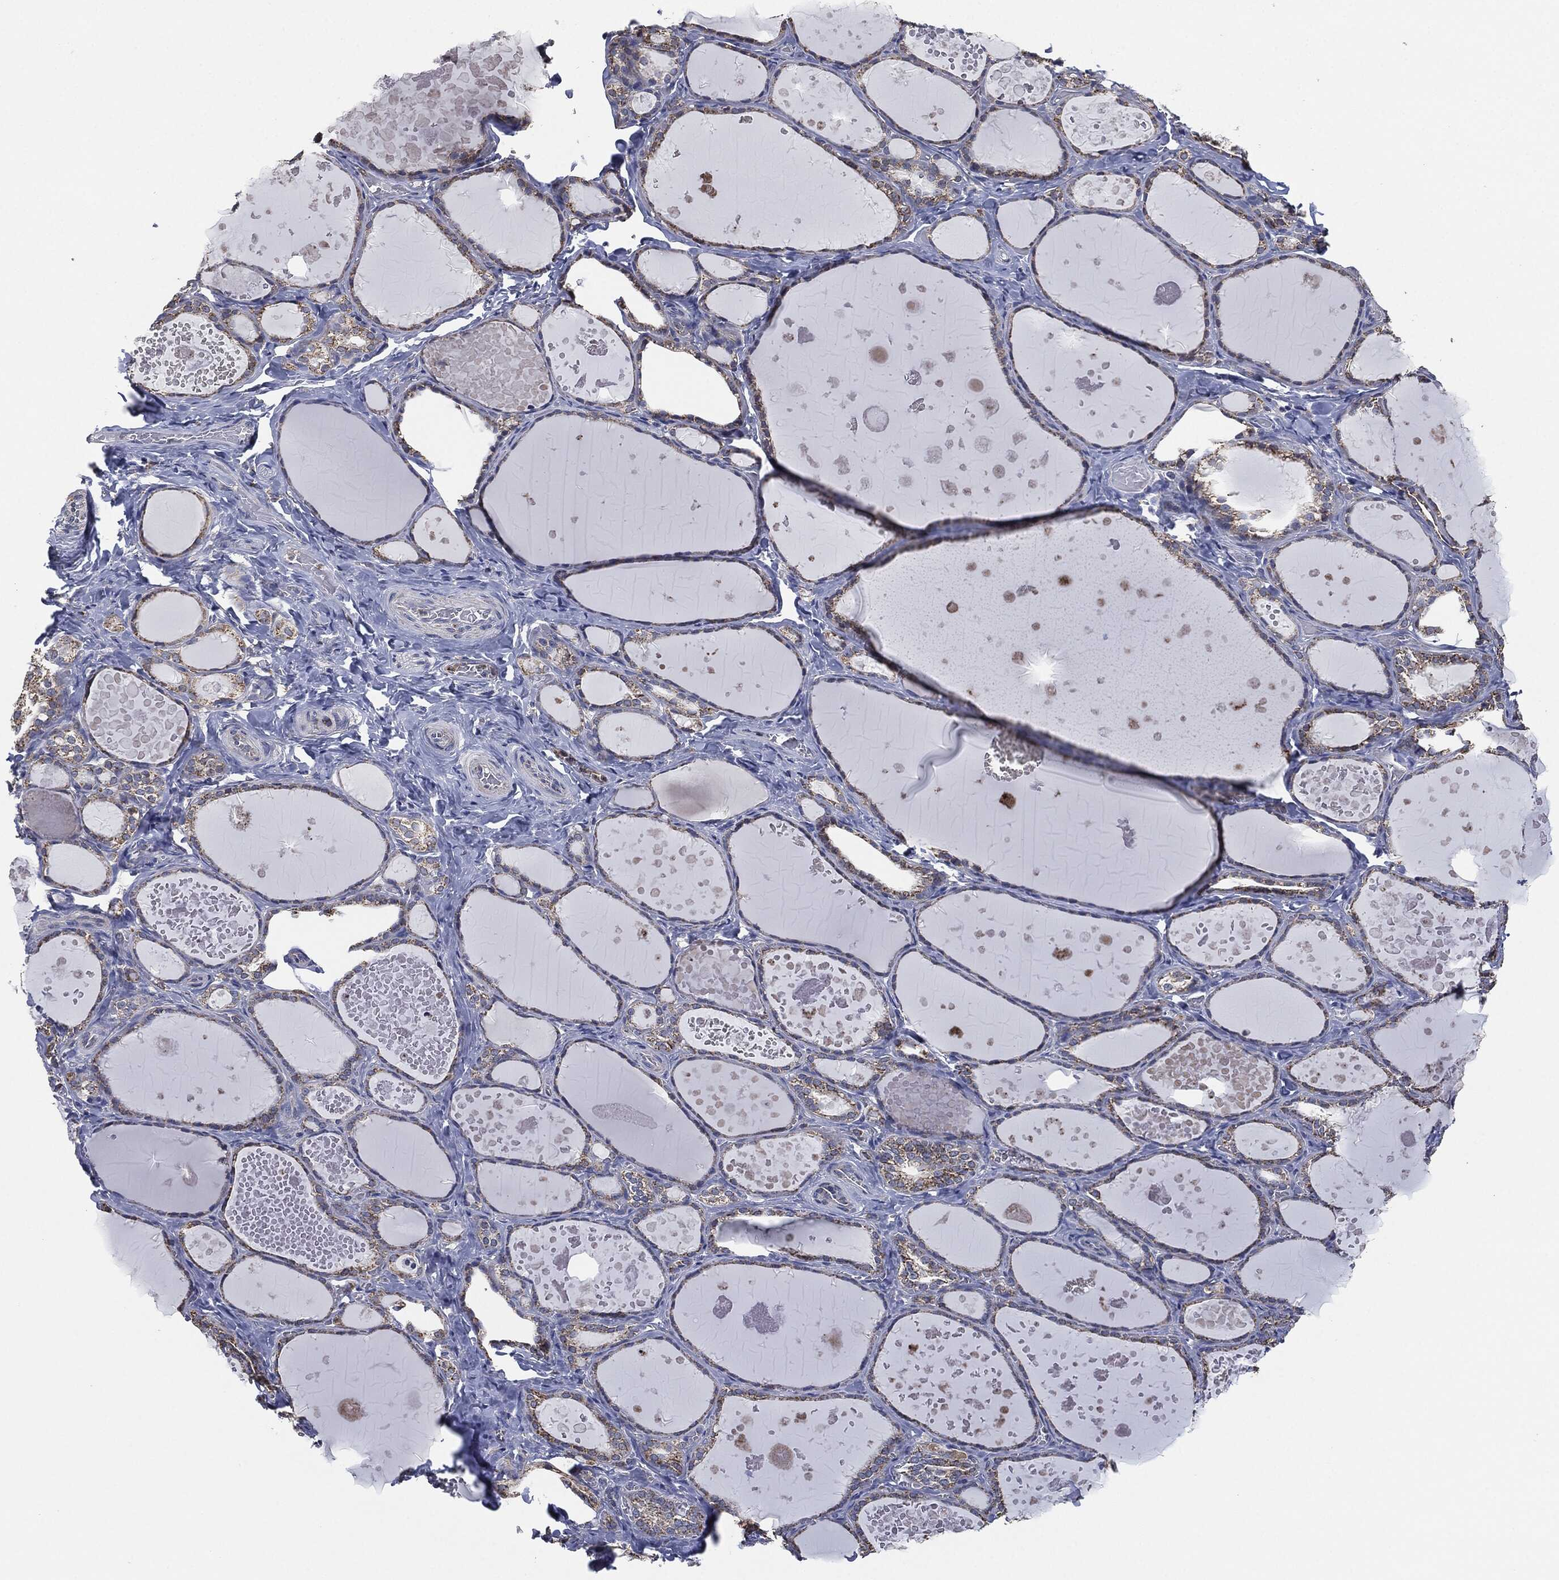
{"staining": {"intensity": "weak", "quantity": "<25%", "location": "cytoplasmic/membranous"}, "tissue": "thyroid gland", "cell_type": "Glandular cells", "image_type": "normal", "snomed": [{"axis": "morphology", "description": "Normal tissue, NOS"}, {"axis": "topography", "description": "Thyroid gland"}], "caption": "IHC photomicrograph of unremarkable thyroid gland: human thyroid gland stained with DAB (3,3'-diaminobenzidine) demonstrates no significant protein positivity in glandular cells. (Stains: DAB IHC with hematoxylin counter stain, Microscopy: brightfield microscopy at high magnification).", "gene": "NDUFV2", "patient": {"sex": "female", "age": 56}}